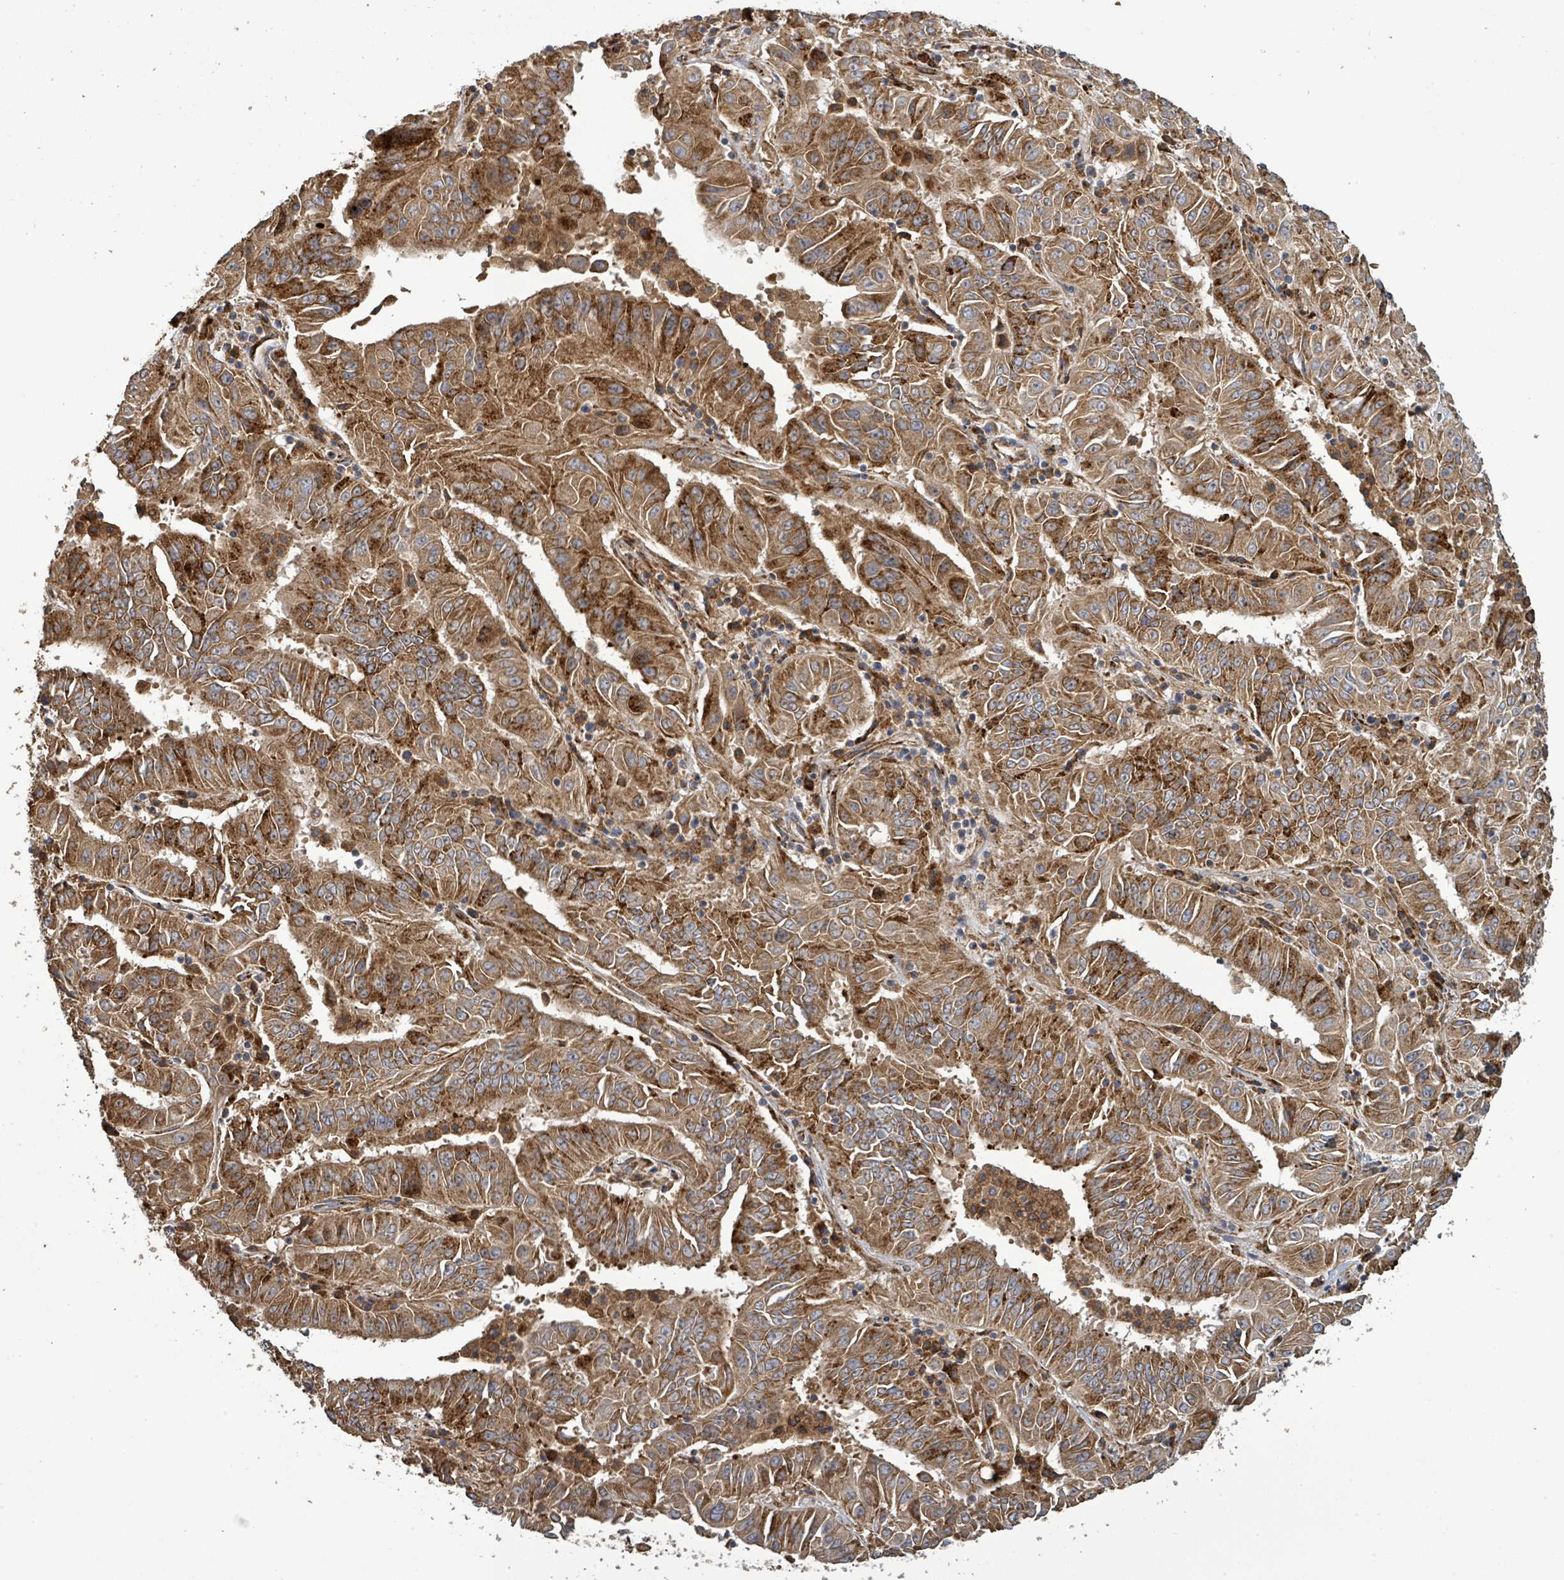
{"staining": {"intensity": "strong", "quantity": ">75%", "location": "cytoplasmic/membranous"}, "tissue": "pancreatic cancer", "cell_type": "Tumor cells", "image_type": "cancer", "snomed": [{"axis": "morphology", "description": "Adenocarcinoma, NOS"}, {"axis": "topography", "description": "Pancreas"}], "caption": "Protein staining reveals strong cytoplasmic/membranous staining in about >75% of tumor cells in pancreatic cancer.", "gene": "STARD4", "patient": {"sex": "male", "age": 63}}